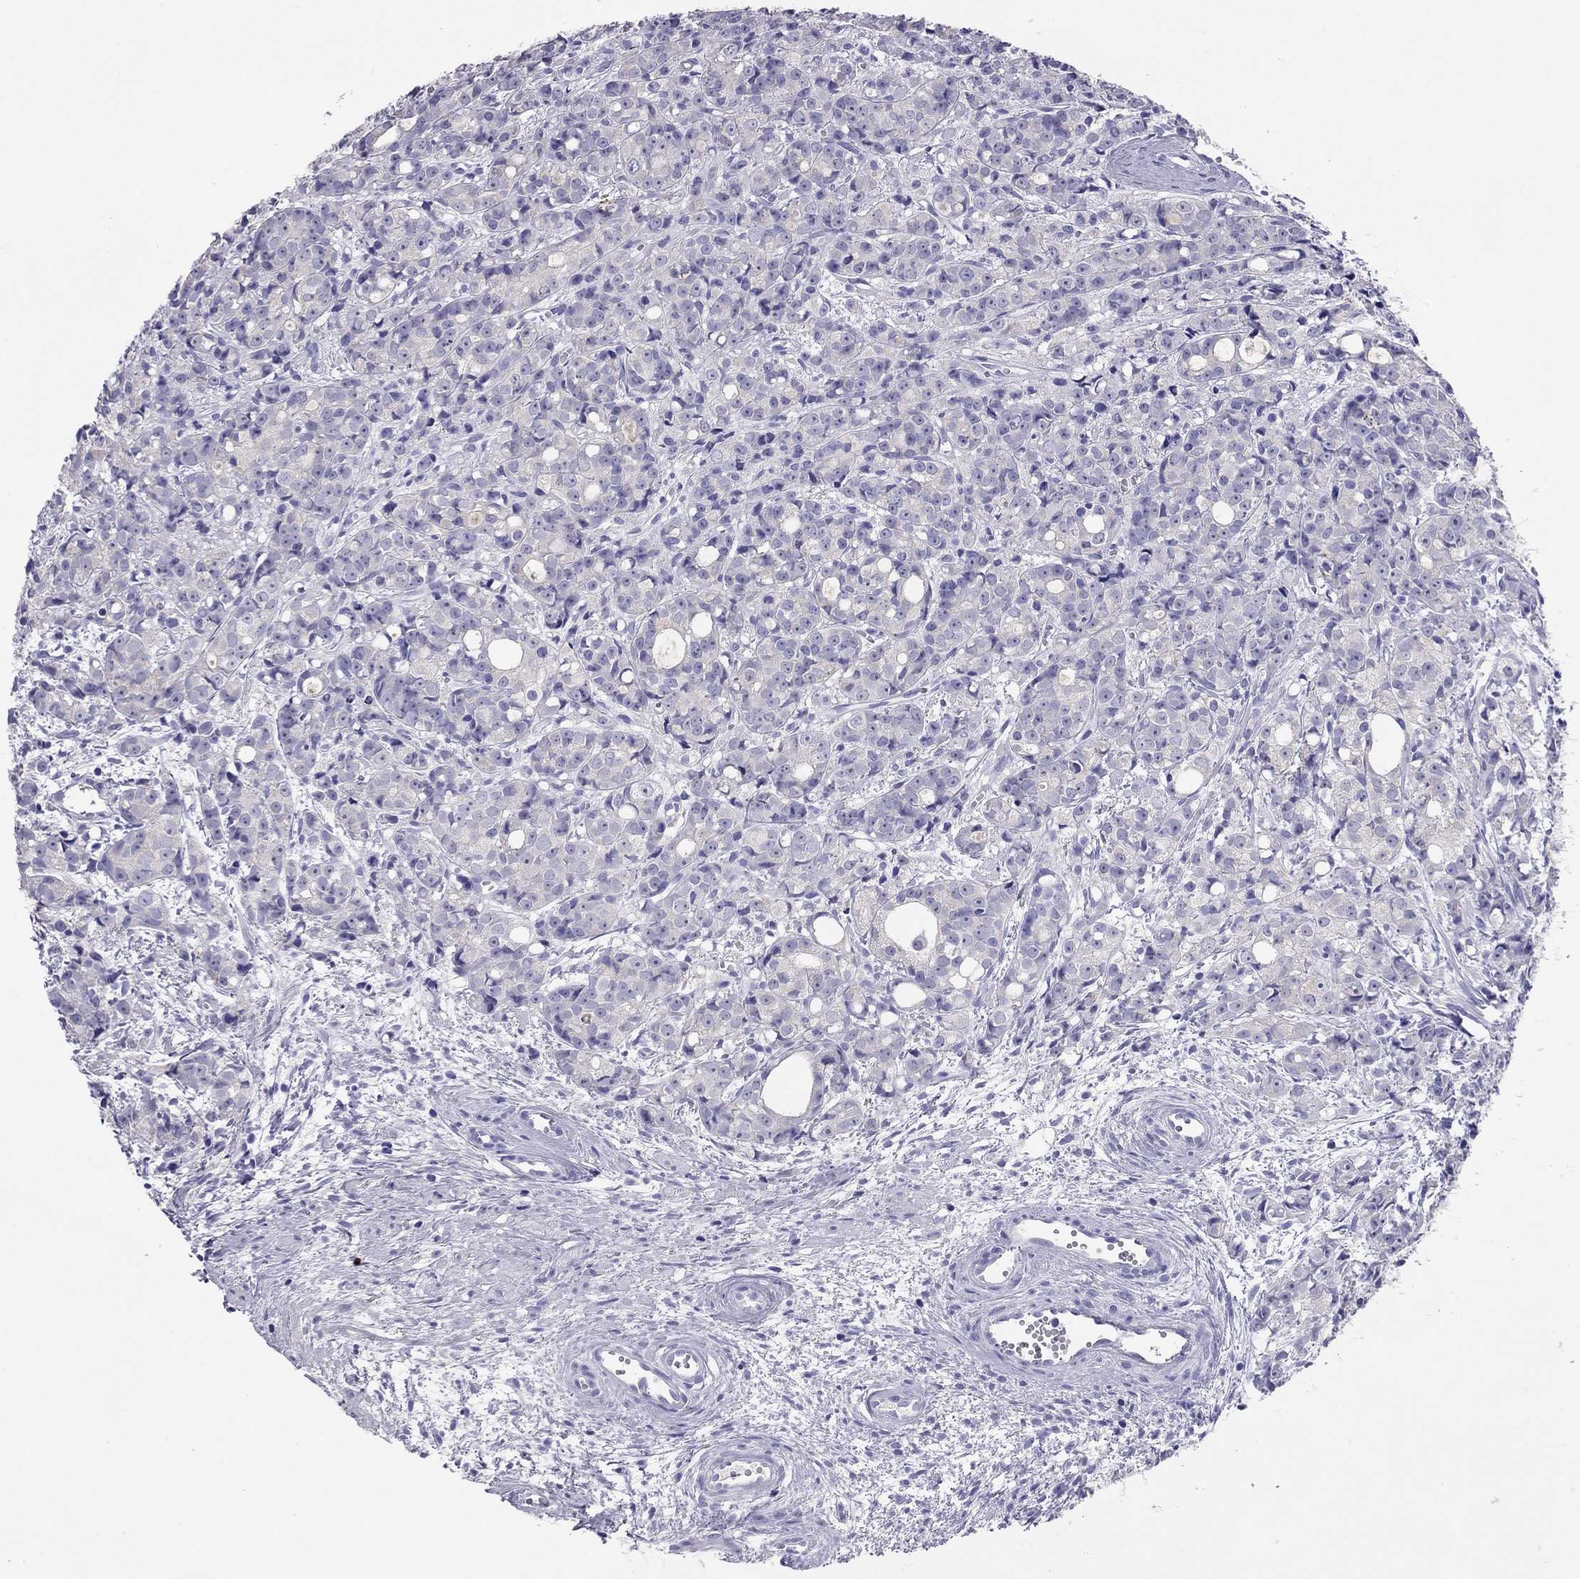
{"staining": {"intensity": "negative", "quantity": "none", "location": "none"}, "tissue": "prostate cancer", "cell_type": "Tumor cells", "image_type": "cancer", "snomed": [{"axis": "morphology", "description": "Adenocarcinoma, Medium grade"}, {"axis": "topography", "description": "Prostate"}], "caption": "The IHC photomicrograph has no significant expression in tumor cells of prostate adenocarcinoma (medium-grade) tissue. (DAB (3,3'-diaminobenzidine) immunohistochemistry with hematoxylin counter stain).", "gene": "ODF4", "patient": {"sex": "male", "age": 74}}